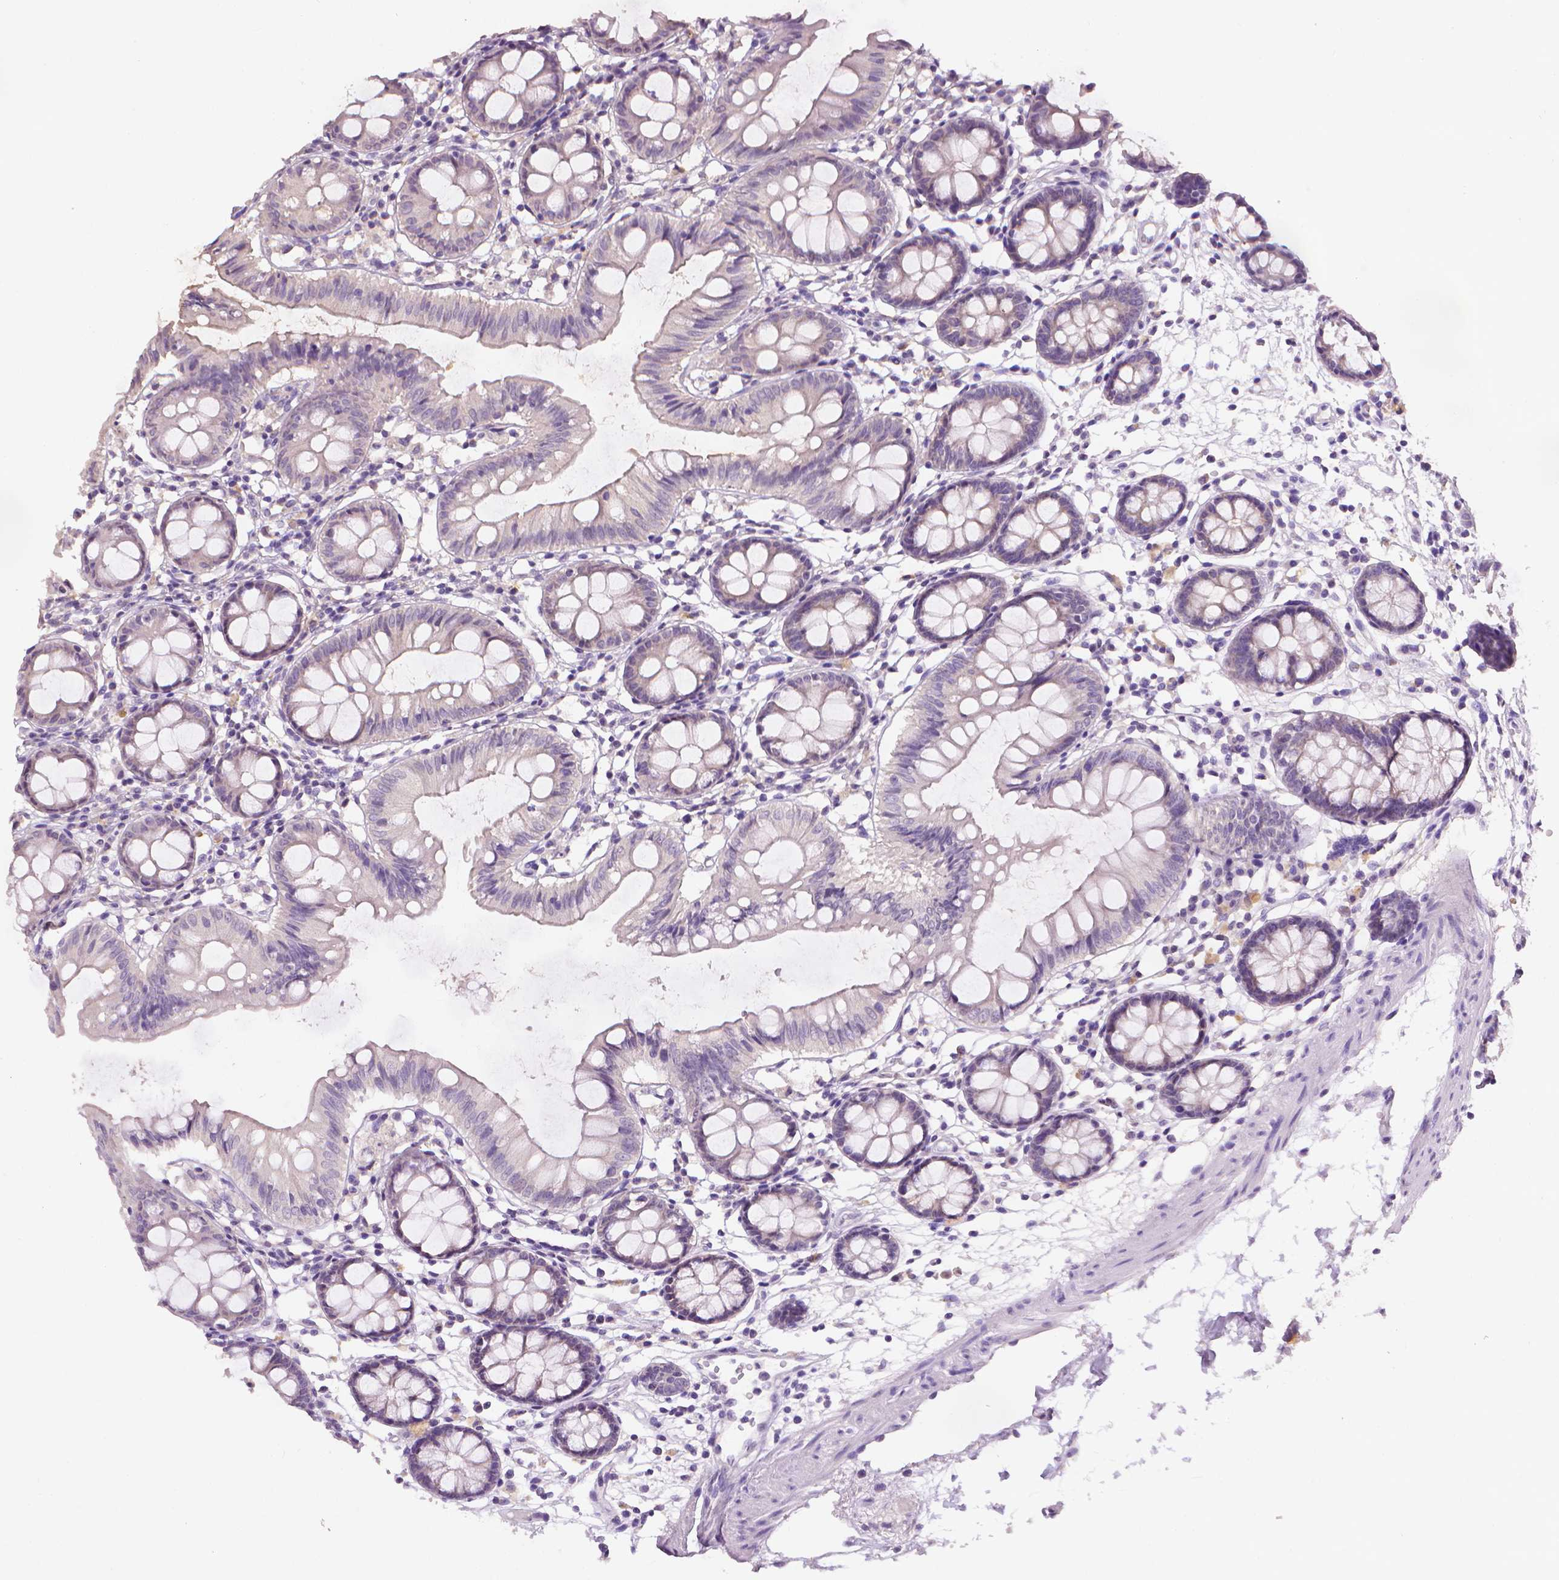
{"staining": {"intensity": "negative", "quantity": "none", "location": "none"}, "tissue": "colon", "cell_type": "Endothelial cells", "image_type": "normal", "snomed": [{"axis": "morphology", "description": "Normal tissue, NOS"}, {"axis": "topography", "description": "Colon"}], "caption": "Endothelial cells are negative for brown protein staining in unremarkable colon. (DAB IHC with hematoxylin counter stain).", "gene": "FASN", "patient": {"sex": "female", "age": 84}}